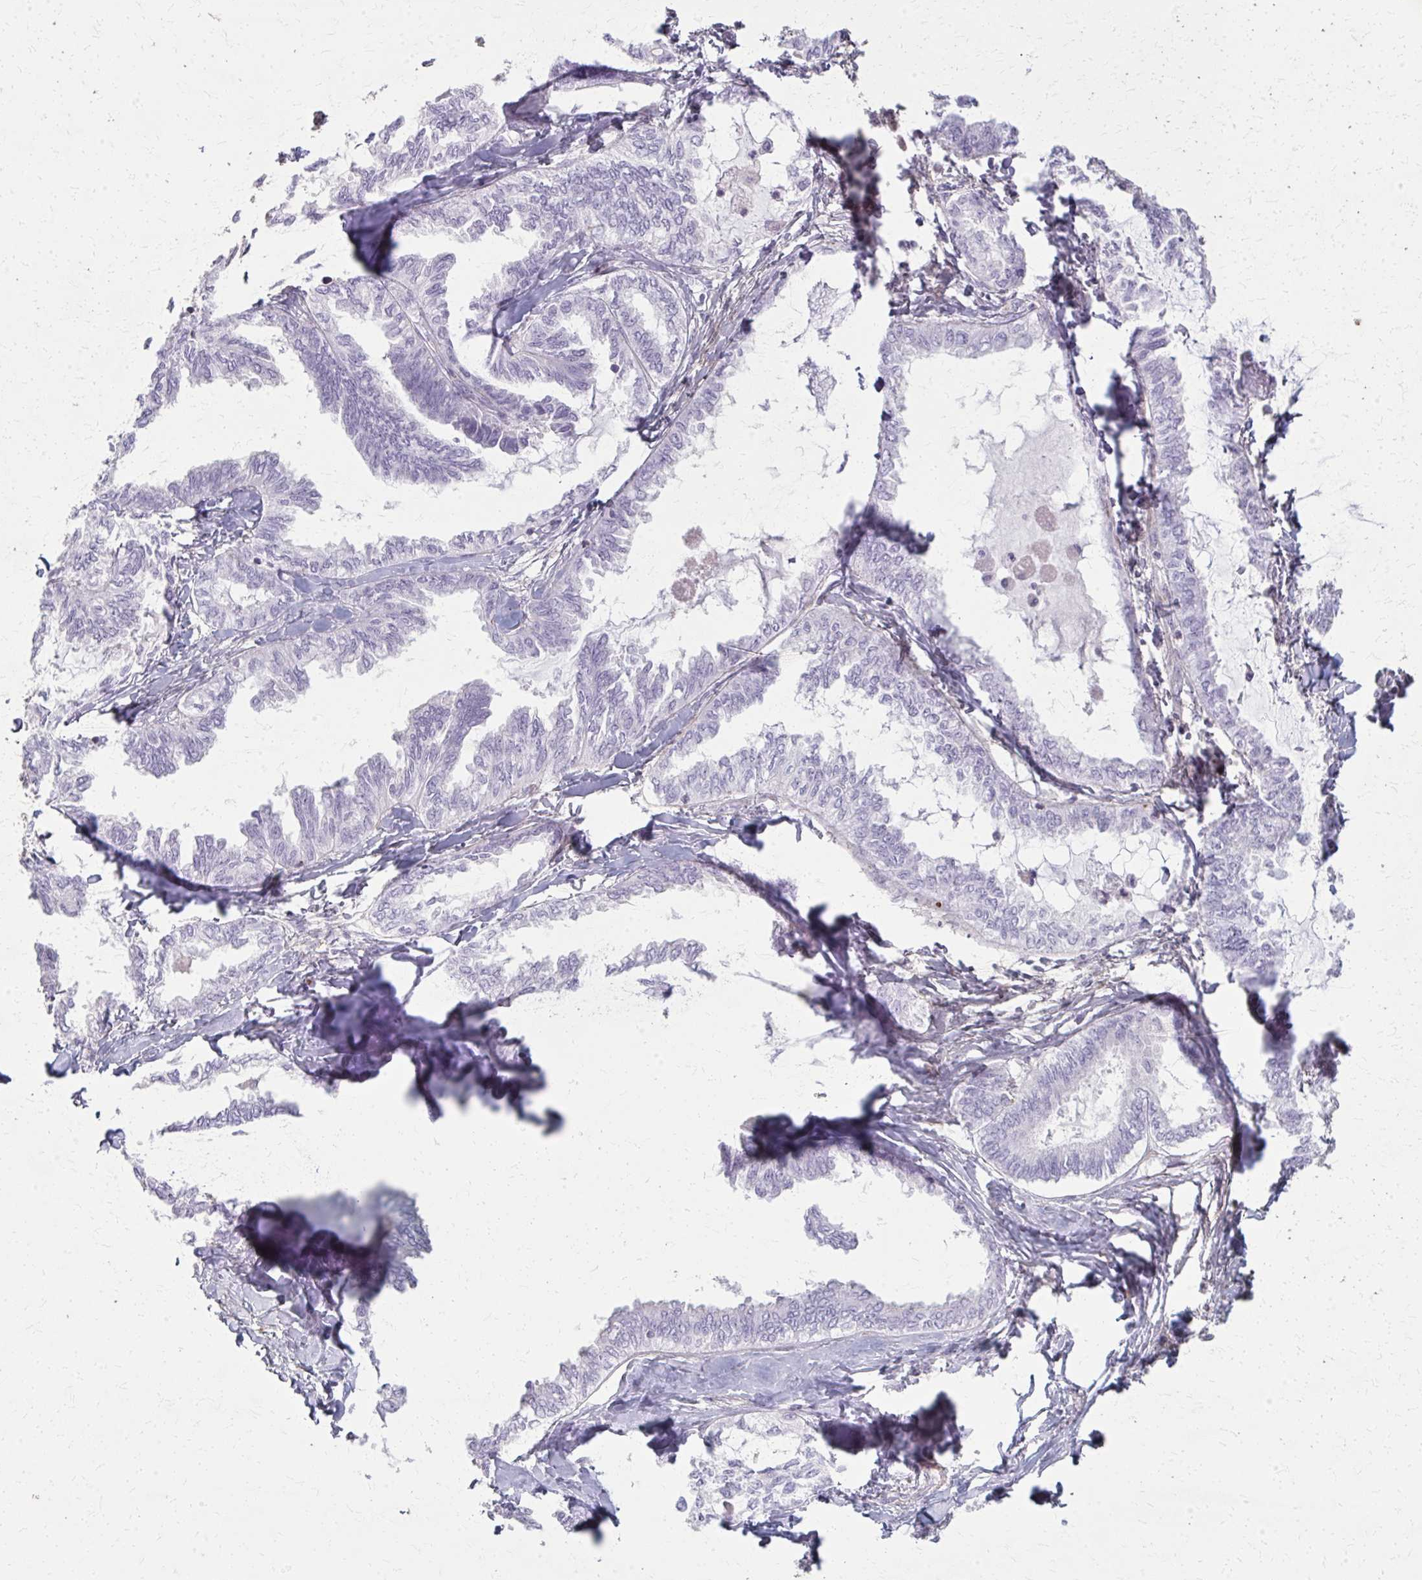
{"staining": {"intensity": "negative", "quantity": "none", "location": "none"}, "tissue": "ovarian cancer", "cell_type": "Tumor cells", "image_type": "cancer", "snomed": [{"axis": "morphology", "description": "Carcinoma, endometroid"}, {"axis": "topography", "description": "Ovary"}], "caption": "DAB (3,3'-diaminobenzidine) immunohistochemical staining of human ovarian endometroid carcinoma exhibits no significant positivity in tumor cells. Brightfield microscopy of immunohistochemistry stained with DAB (3,3'-diaminobenzidine) (brown) and hematoxylin (blue), captured at high magnification.", "gene": "TENM4", "patient": {"sex": "female", "age": 70}}